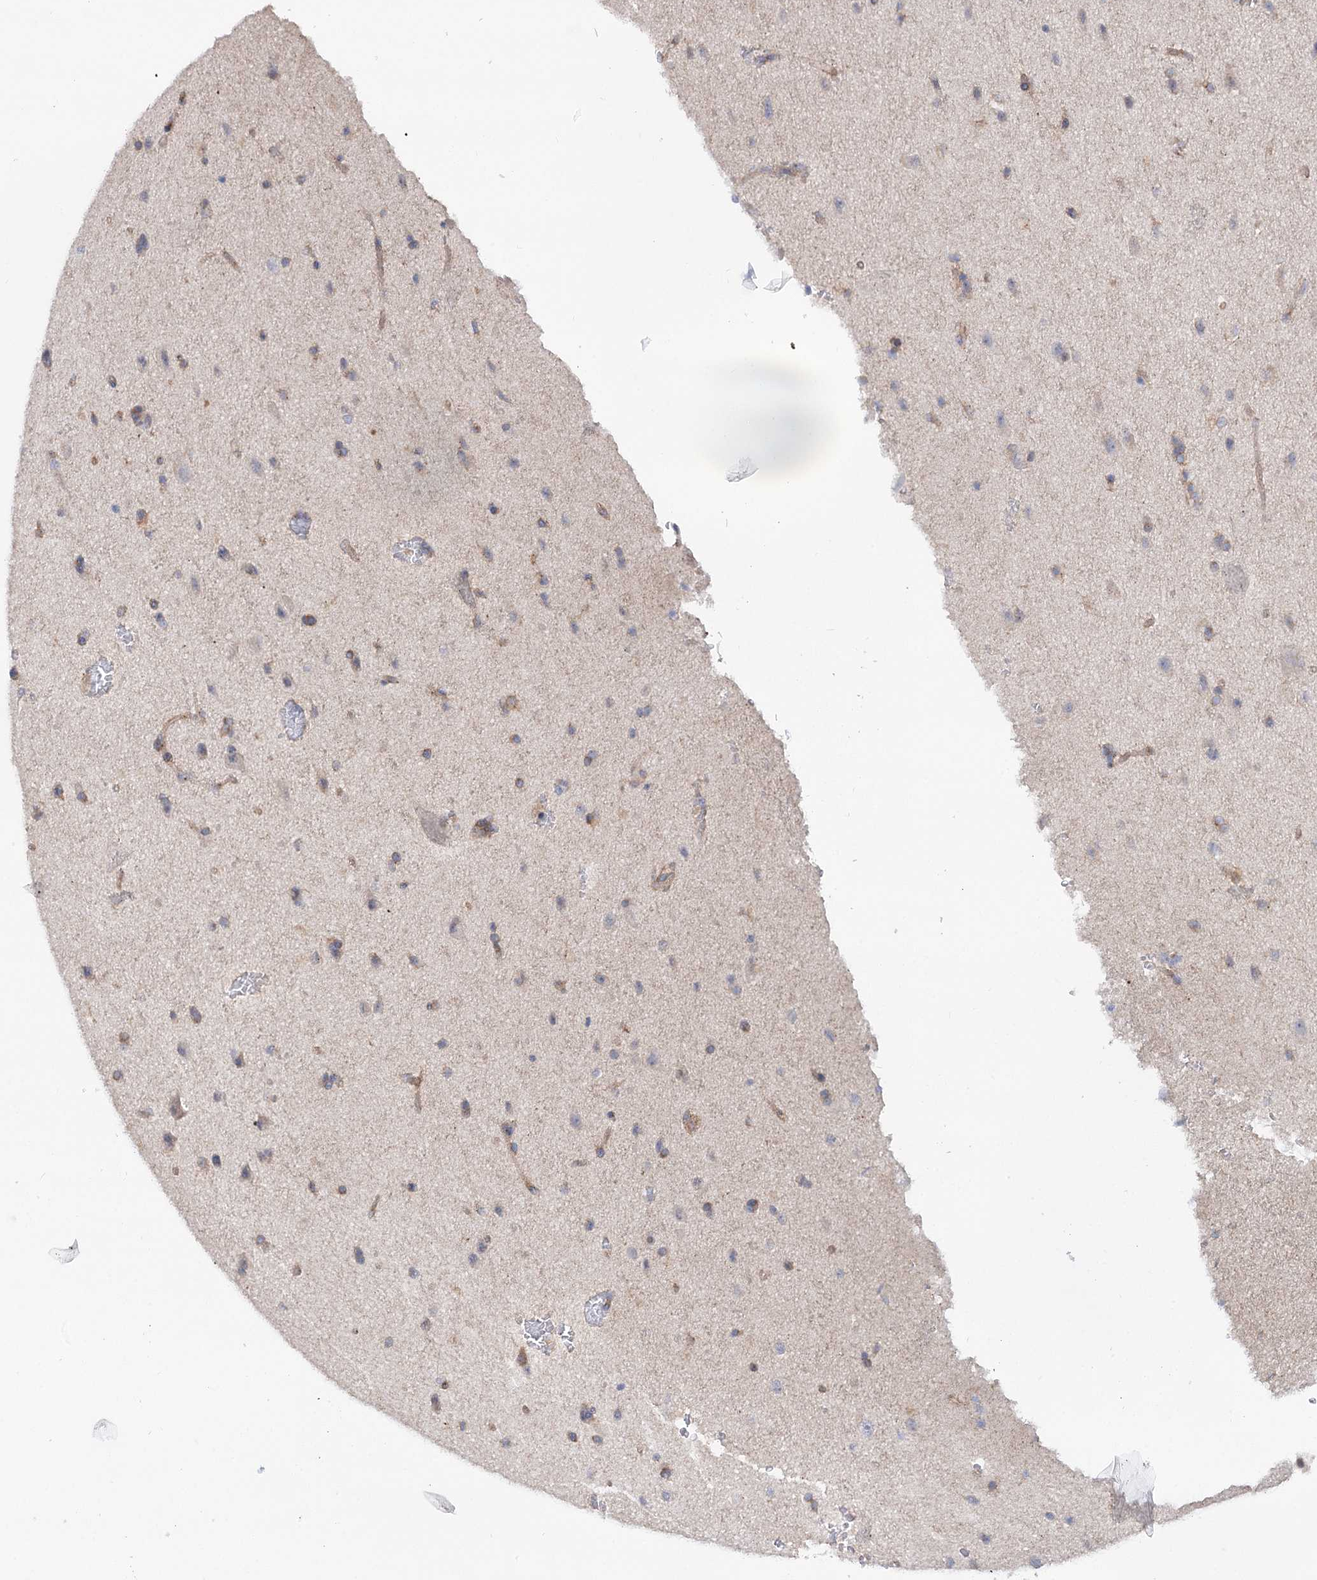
{"staining": {"intensity": "weak", "quantity": "<25%", "location": "cytoplasmic/membranous"}, "tissue": "glioma", "cell_type": "Tumor cells", "image_type": "cancer", "snomed": [{"axis": "morphology", "description": "Glioma, malignant, Low grade"}, {"axis": "topography", "description": "Brain"}], "caption": "A histopathology image of glioma stained for a protein displays no brown staining in tumor cells. The staining was performed using DAB to visualize the protein expression in brown, while the nuclei were stained in blue with hematoxylin (Magnification: 20x).", "gene": "SCN11A", "patient": {"sex": "female", "age": 37}}